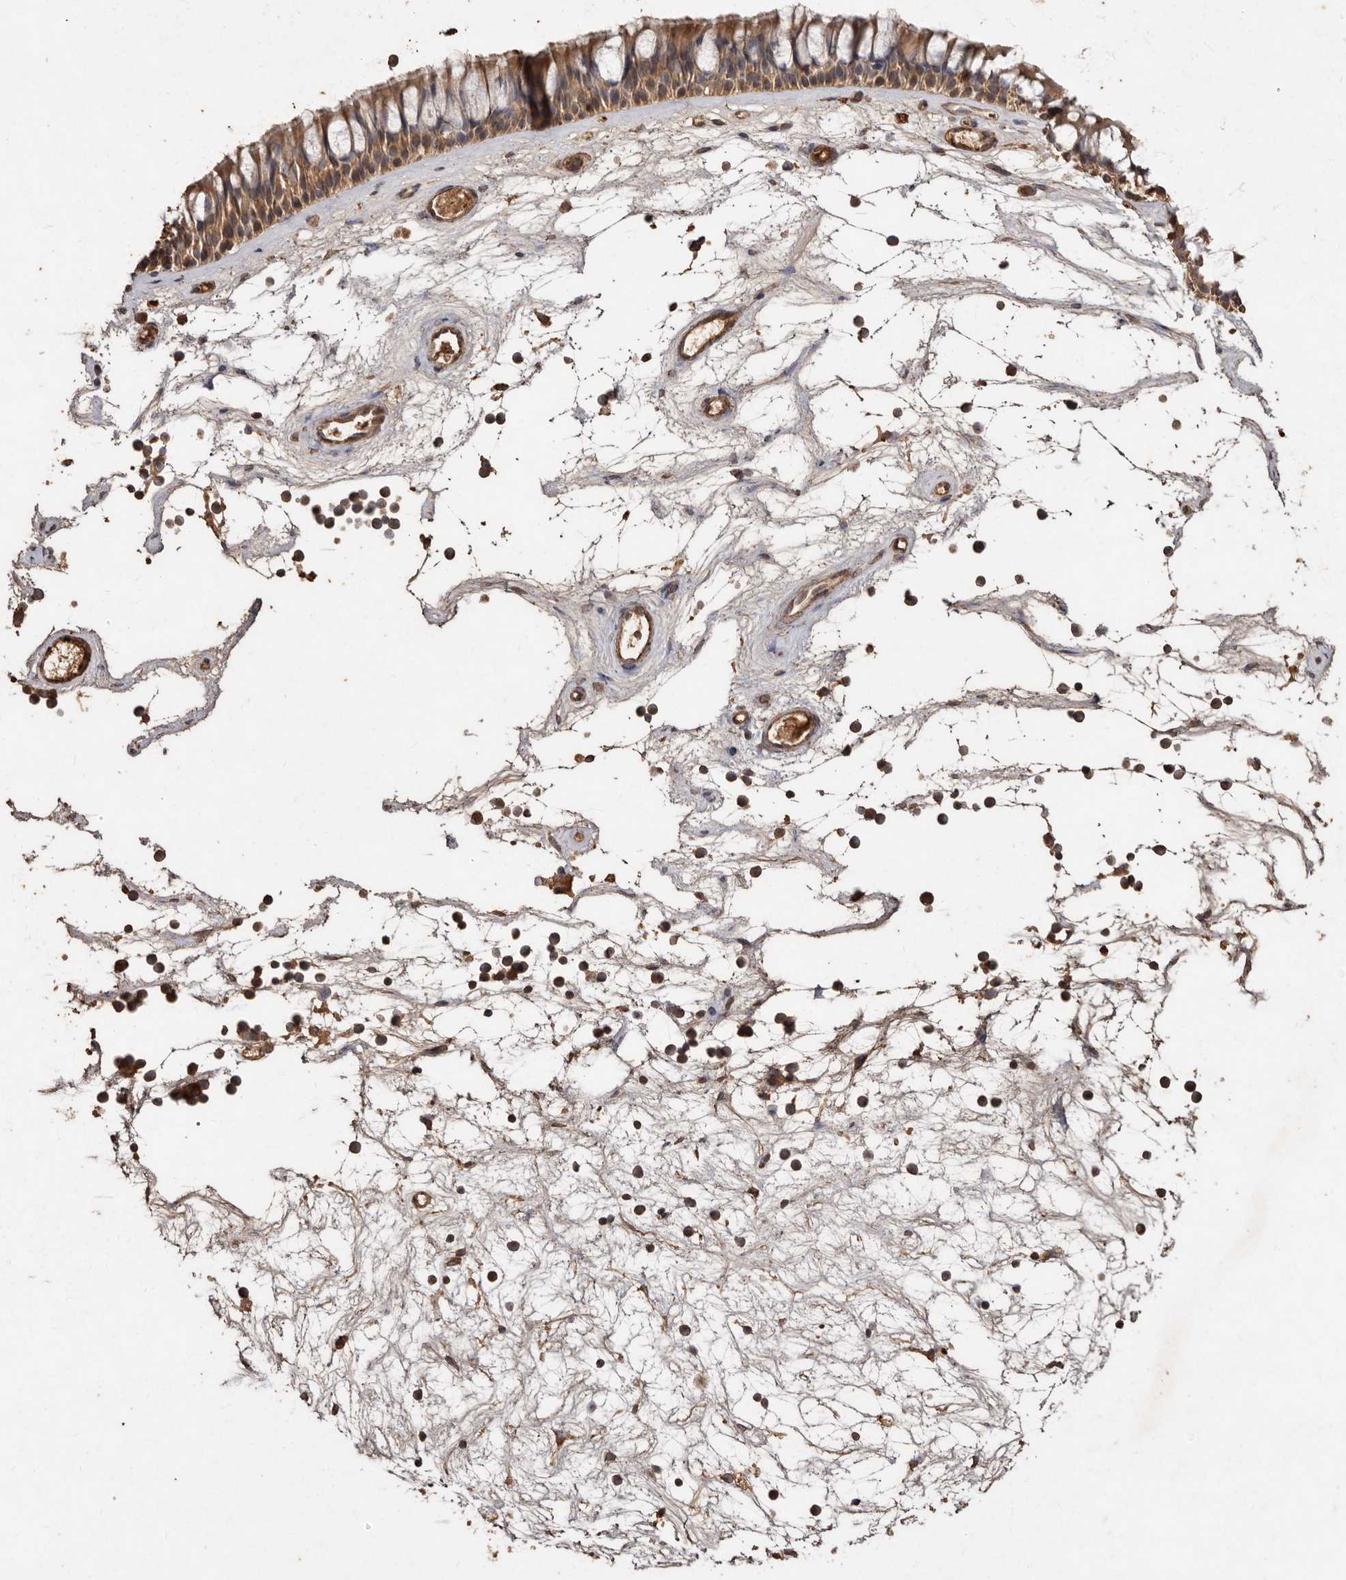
{"staining": {"intensity": "moderate", "quantity": ">75%", "location": "cytoplasmic/membranous"}, "tissue": "nasopharynx", "cell_type": "Respiratory epithelial cells", "image_type": "normal", "snomed": [{"axis": "morphology", "description": "Normal tissue, NOS"}, {"axis": "topography", "description": "Nasopharynx"}], "caption": "Protein expression by immunohistochemistry (IHC) reveals moderate cytoplasmic/membranous expression in approximately >75% of respiratory epithelial cells in normal nasopharynx.", "gene": "FARS2", "patient": {"sex": "male", "age": 64}}